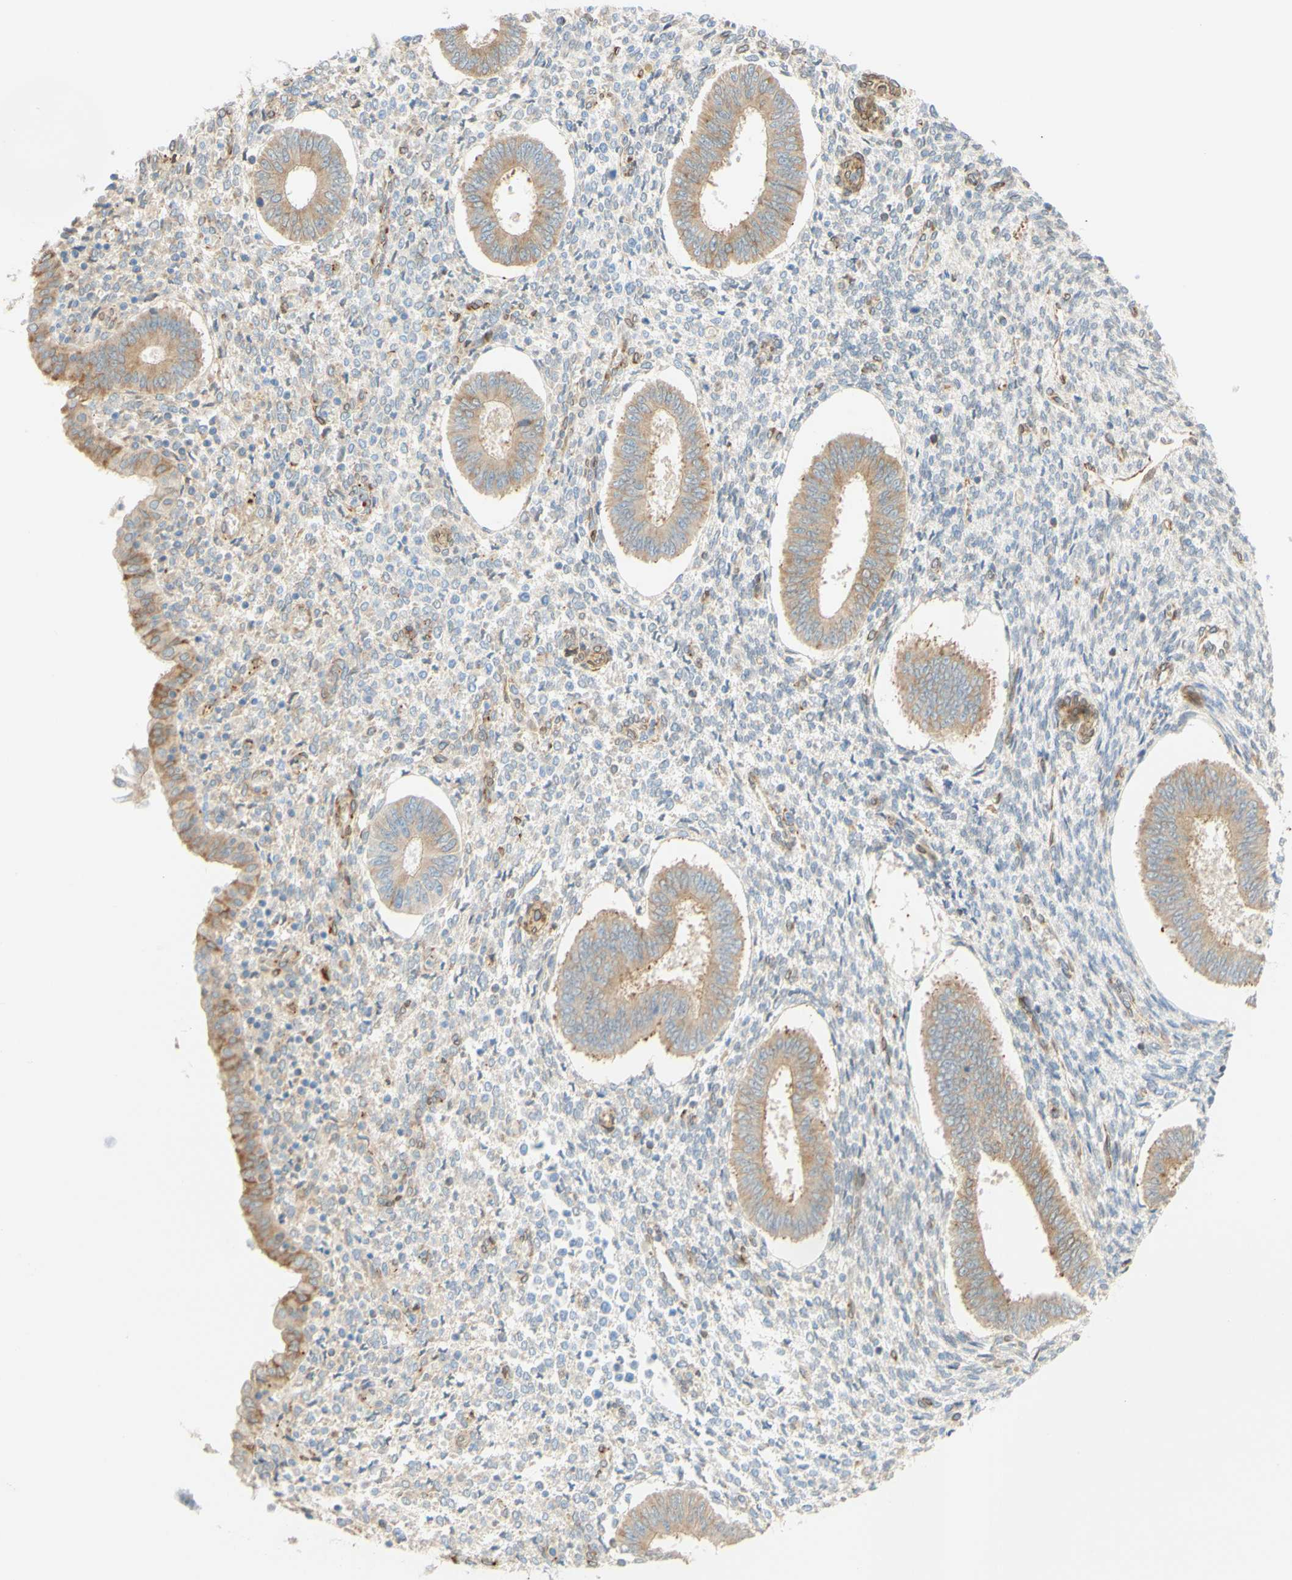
{"staining": {"intensity": "weak", "quantity": "25%-75%", "location": "cytoplasmic/membranous"}, "tissue": "endometrium", "cell_type": "Cells in endometrial stroma", "image_type": "normal", "snomed": [{"axis": "morphology", "description": "Normal tissue, NOS"}, {"axis": "topography", "description": "Endometrium"}], "caption": "This is a micrograph of IHC staining of benign endometrium, which shows weak staining in the cytoplasmic/membranous of cells in endometrial stroma.", "gene": "ENDOD1", "patient": {"sex": "female", "age": 35}}